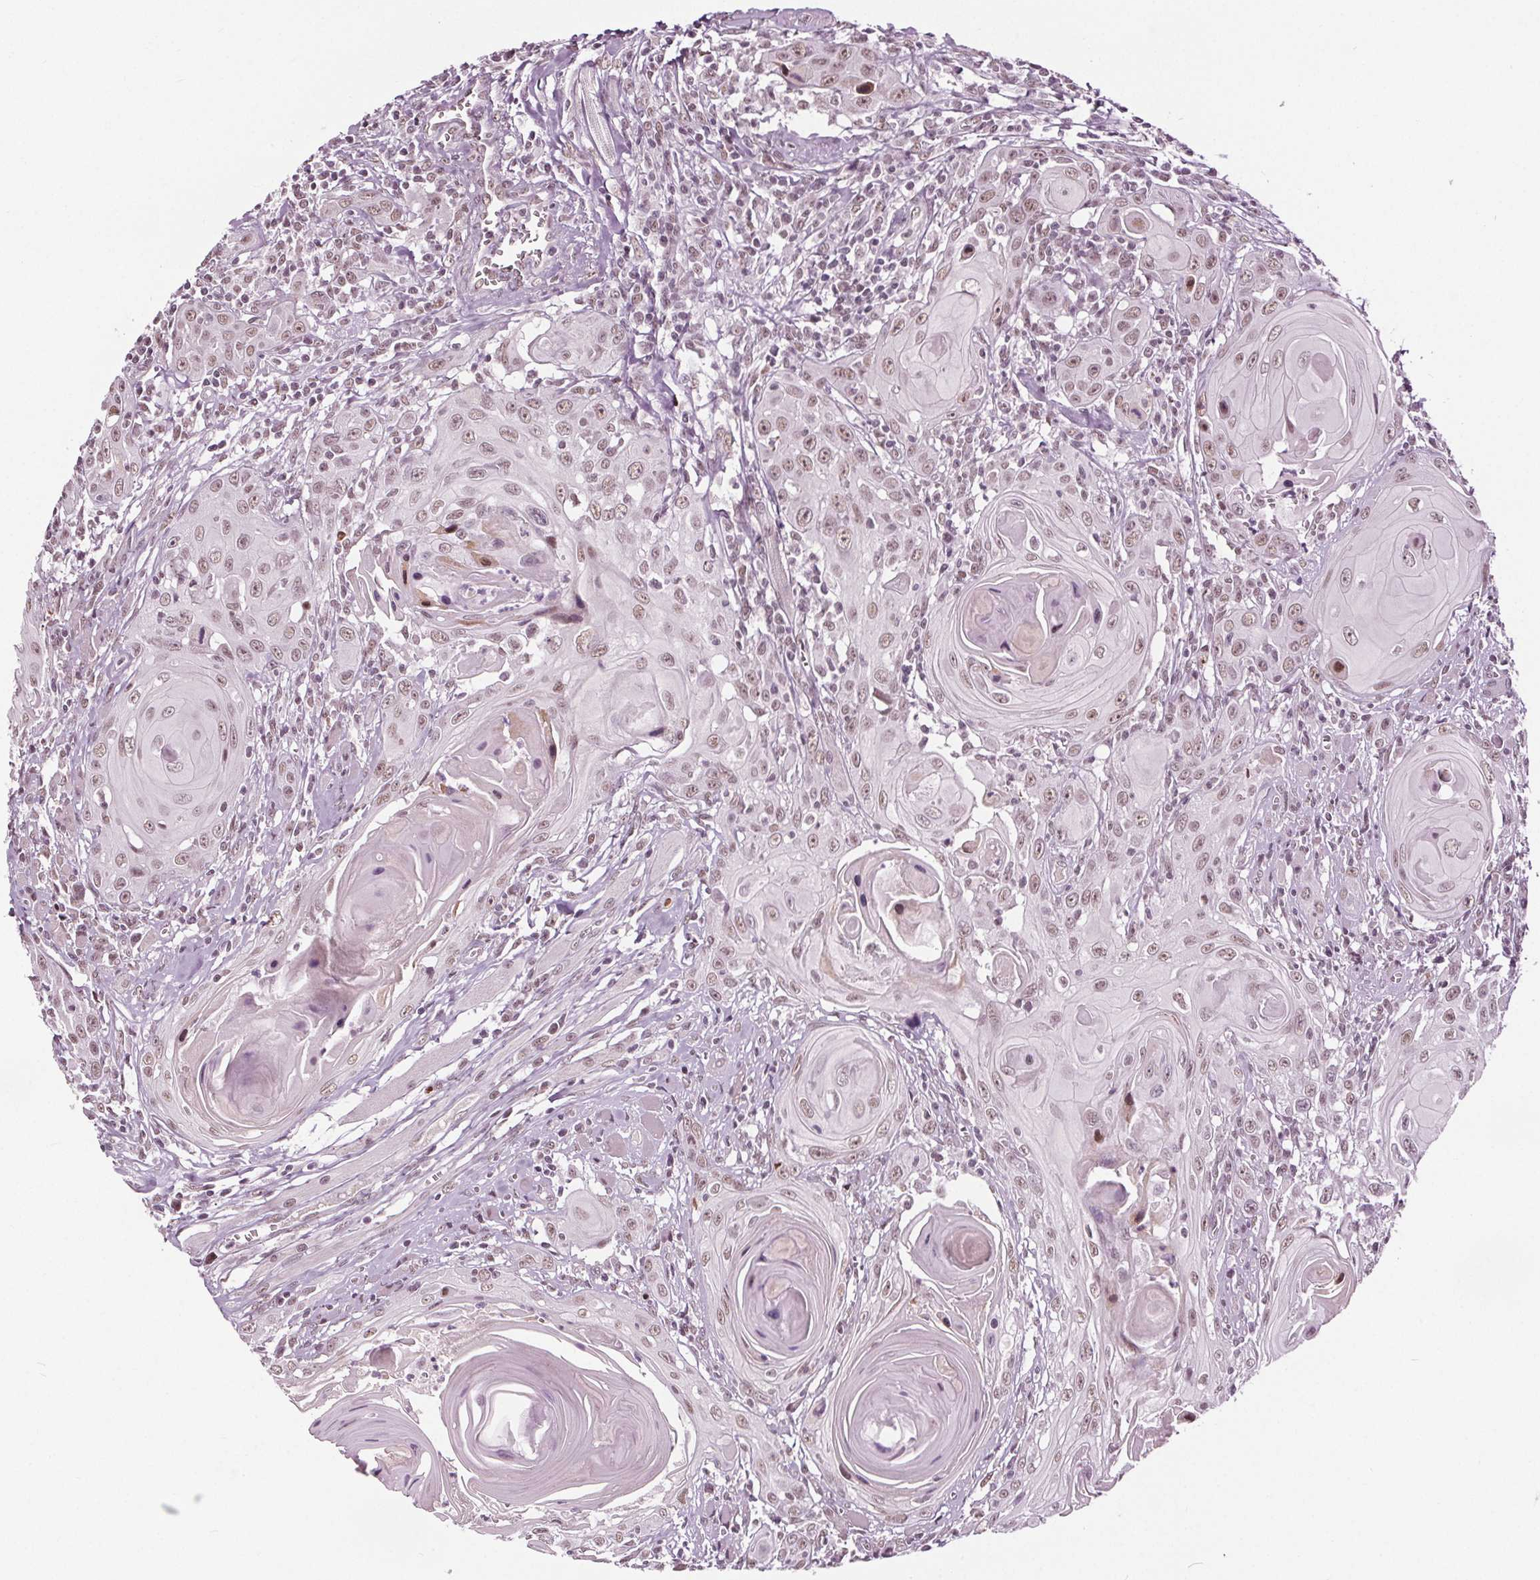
{"staining": {"intensity": "weak", "quantity": ">75%", "location": "nuclear"}, "tissue": "head and neck cancer", "cell_type": "Tumor cells", "image_type": "cancer", "snomed": [{"axis": "morphology", "description": "Squamous cell carcinoma, NOS"}, {"axis": "topography", "description": "Head-Neck"}], "caption": "Protein staining of head and neck cancer (squamous cell carcinoma) tissue shows weak nuclear expression in about >75% of tumor cells. The protein of interest is shown in brown color, while the nuclei are stained blue.", "gene": "IWS1", "patient": {"sex": "female", "age": 80}}